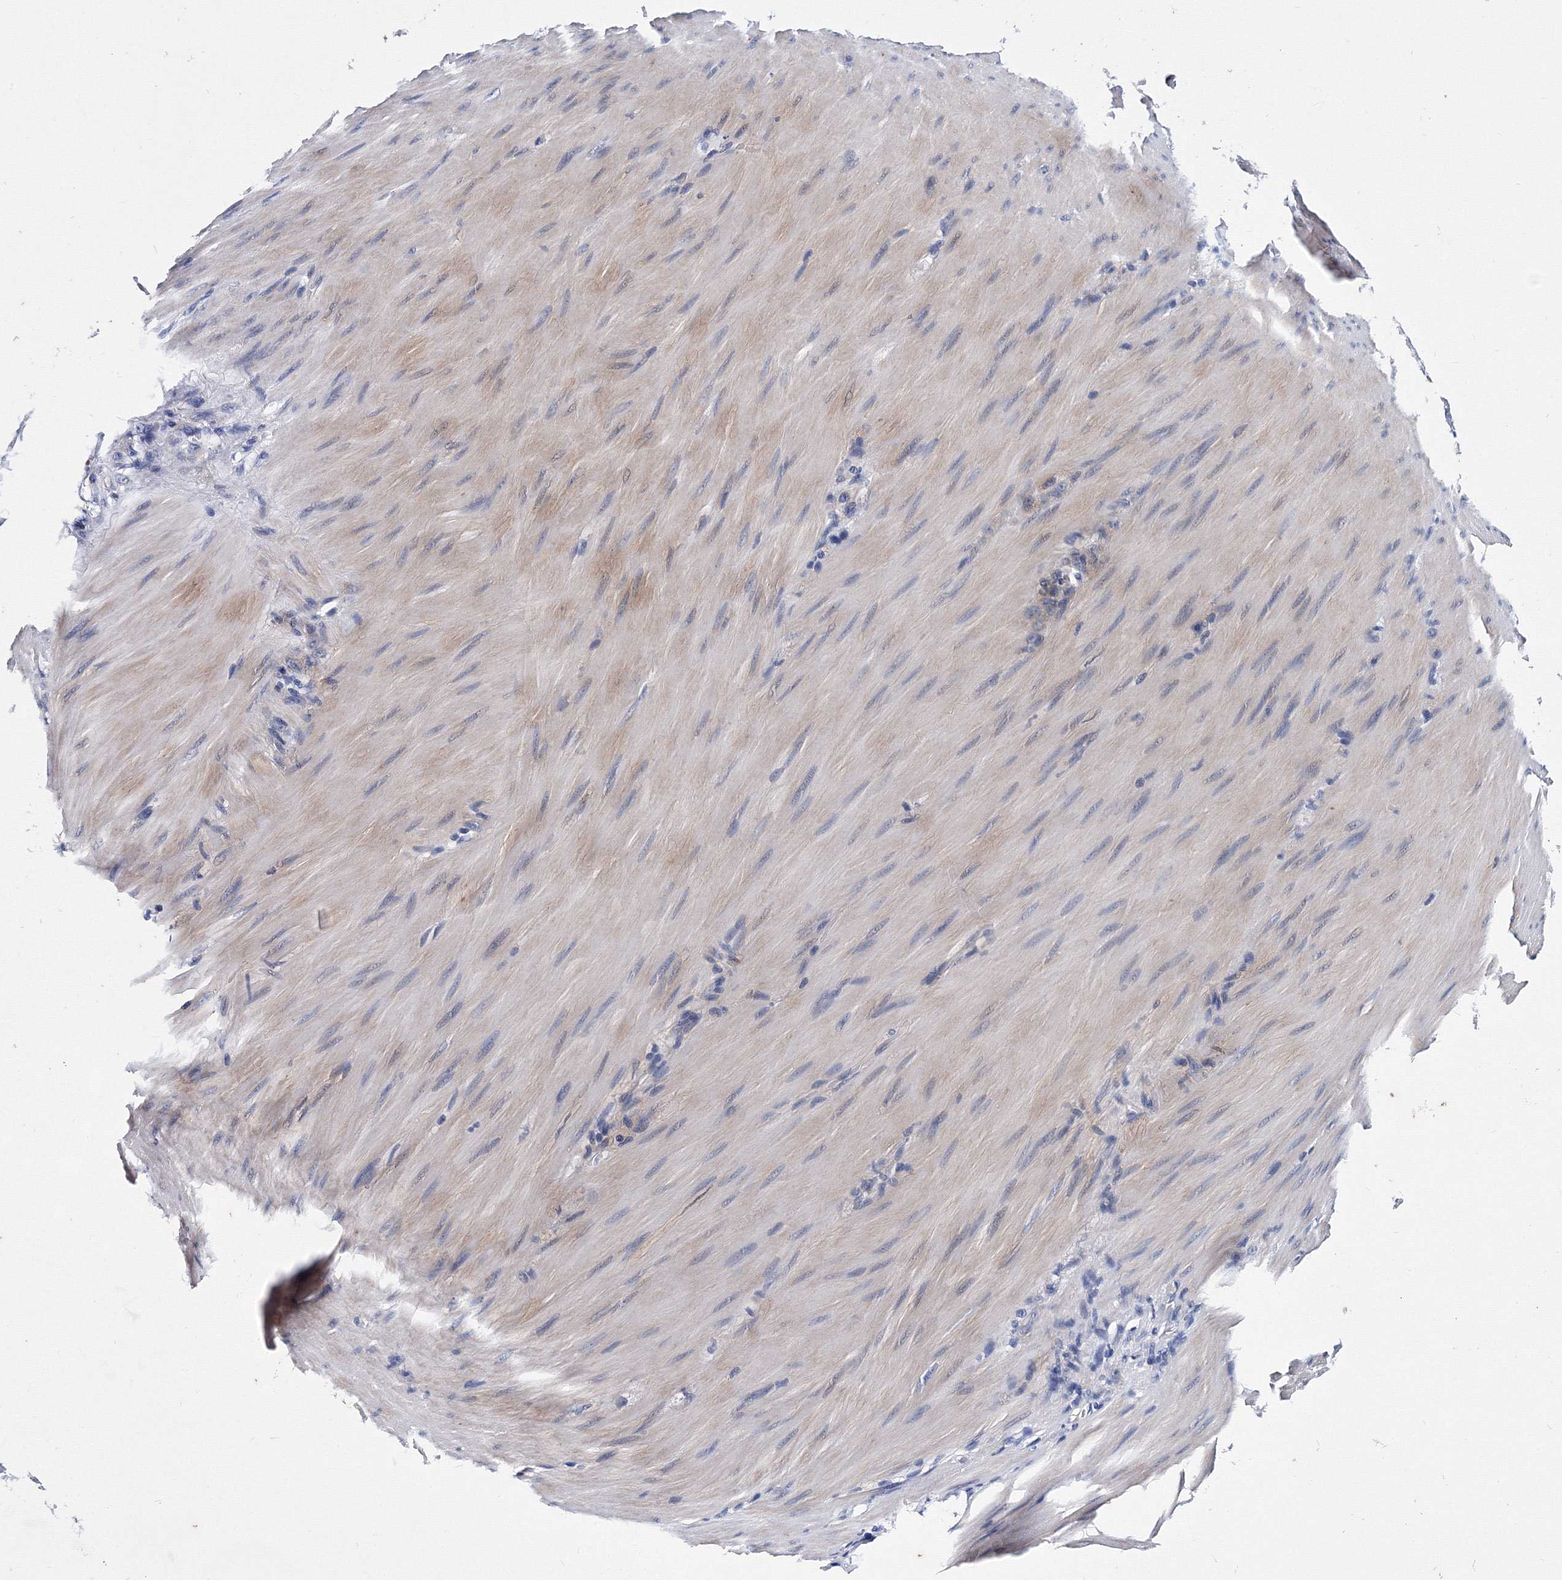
{"staining": {"intensity": "negative", "quantity": "none", "location": "none"}, "tissue": "stomach cancer", "cell_type": "Tumor cells", "image_type": "cancer", "snomed": [{"axis": "morphology", "description": "Normal tissue, NOS"}, {"axis": "morphology", "description": "Adenocarcinoma, NOS"}, {"axis": "topography", "description": "Stomach"}], "caption": "There is no significant staining in tumor cells of adenocarcinoma (stomach). Brightfield microscopy of immunohistochemistry stained with DAB (brown) and hematoxylin (blue), captured at high magnification.", "gene": "TRPM2", "patient": {"sex": "male", "age": 82}}